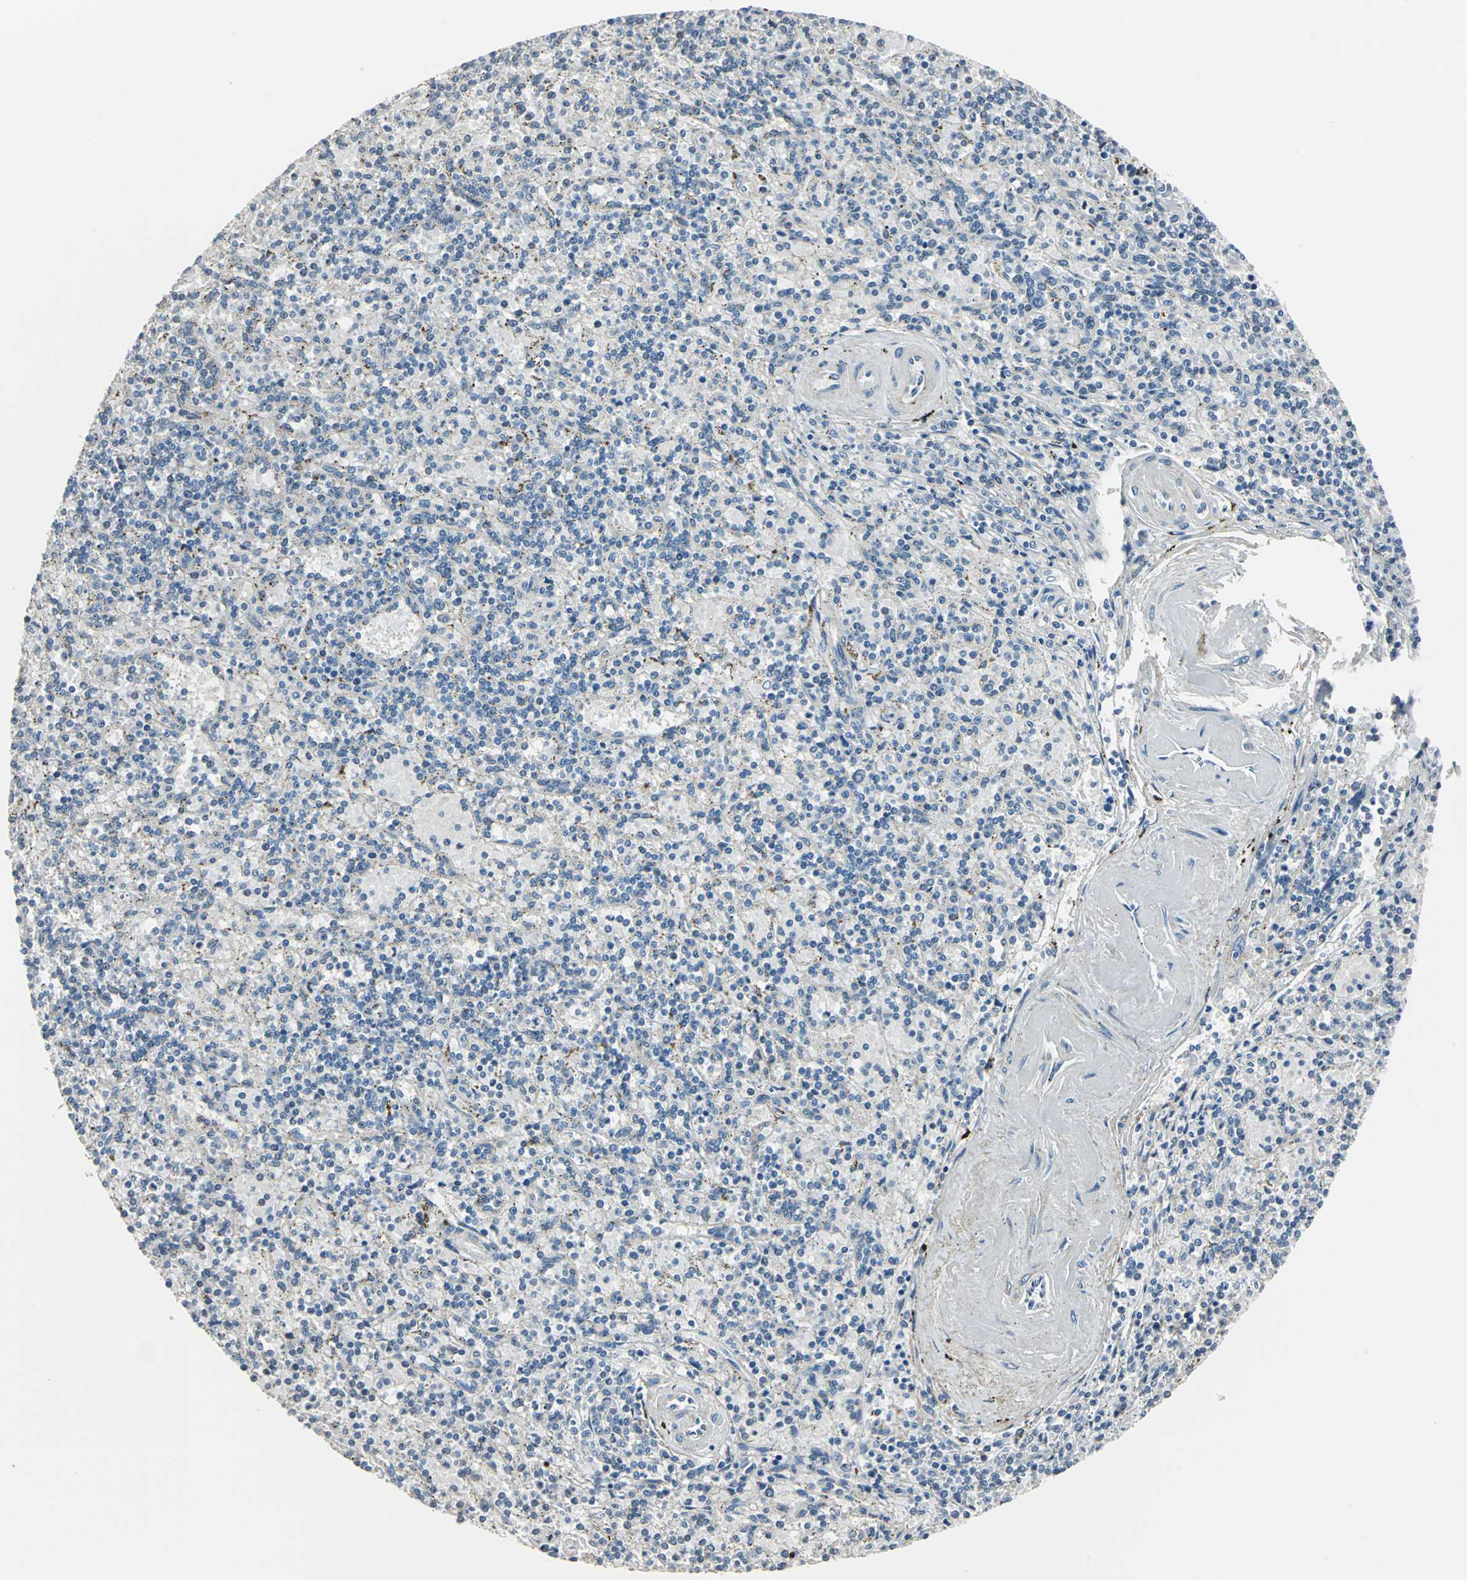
{"staining": {"intensity": "negative", "quantity": "none", "location": "none"}, "tissue": "lymphoma", "cell_type": "Tumor cells", "image_type": "cancer", "snomed": [{"axis": "morphology", "description": "Malignant lymphoma, non-Hodgkin's type, Low grade"}, {"axis": "topography", "description": "Spleen"}], "caption": "Lymphoma was stained to show a protein in brown. There is no significant staining in tumor cells.", "gene": "DNAJB4", "patient": {"sex": "male", "age": 73}}